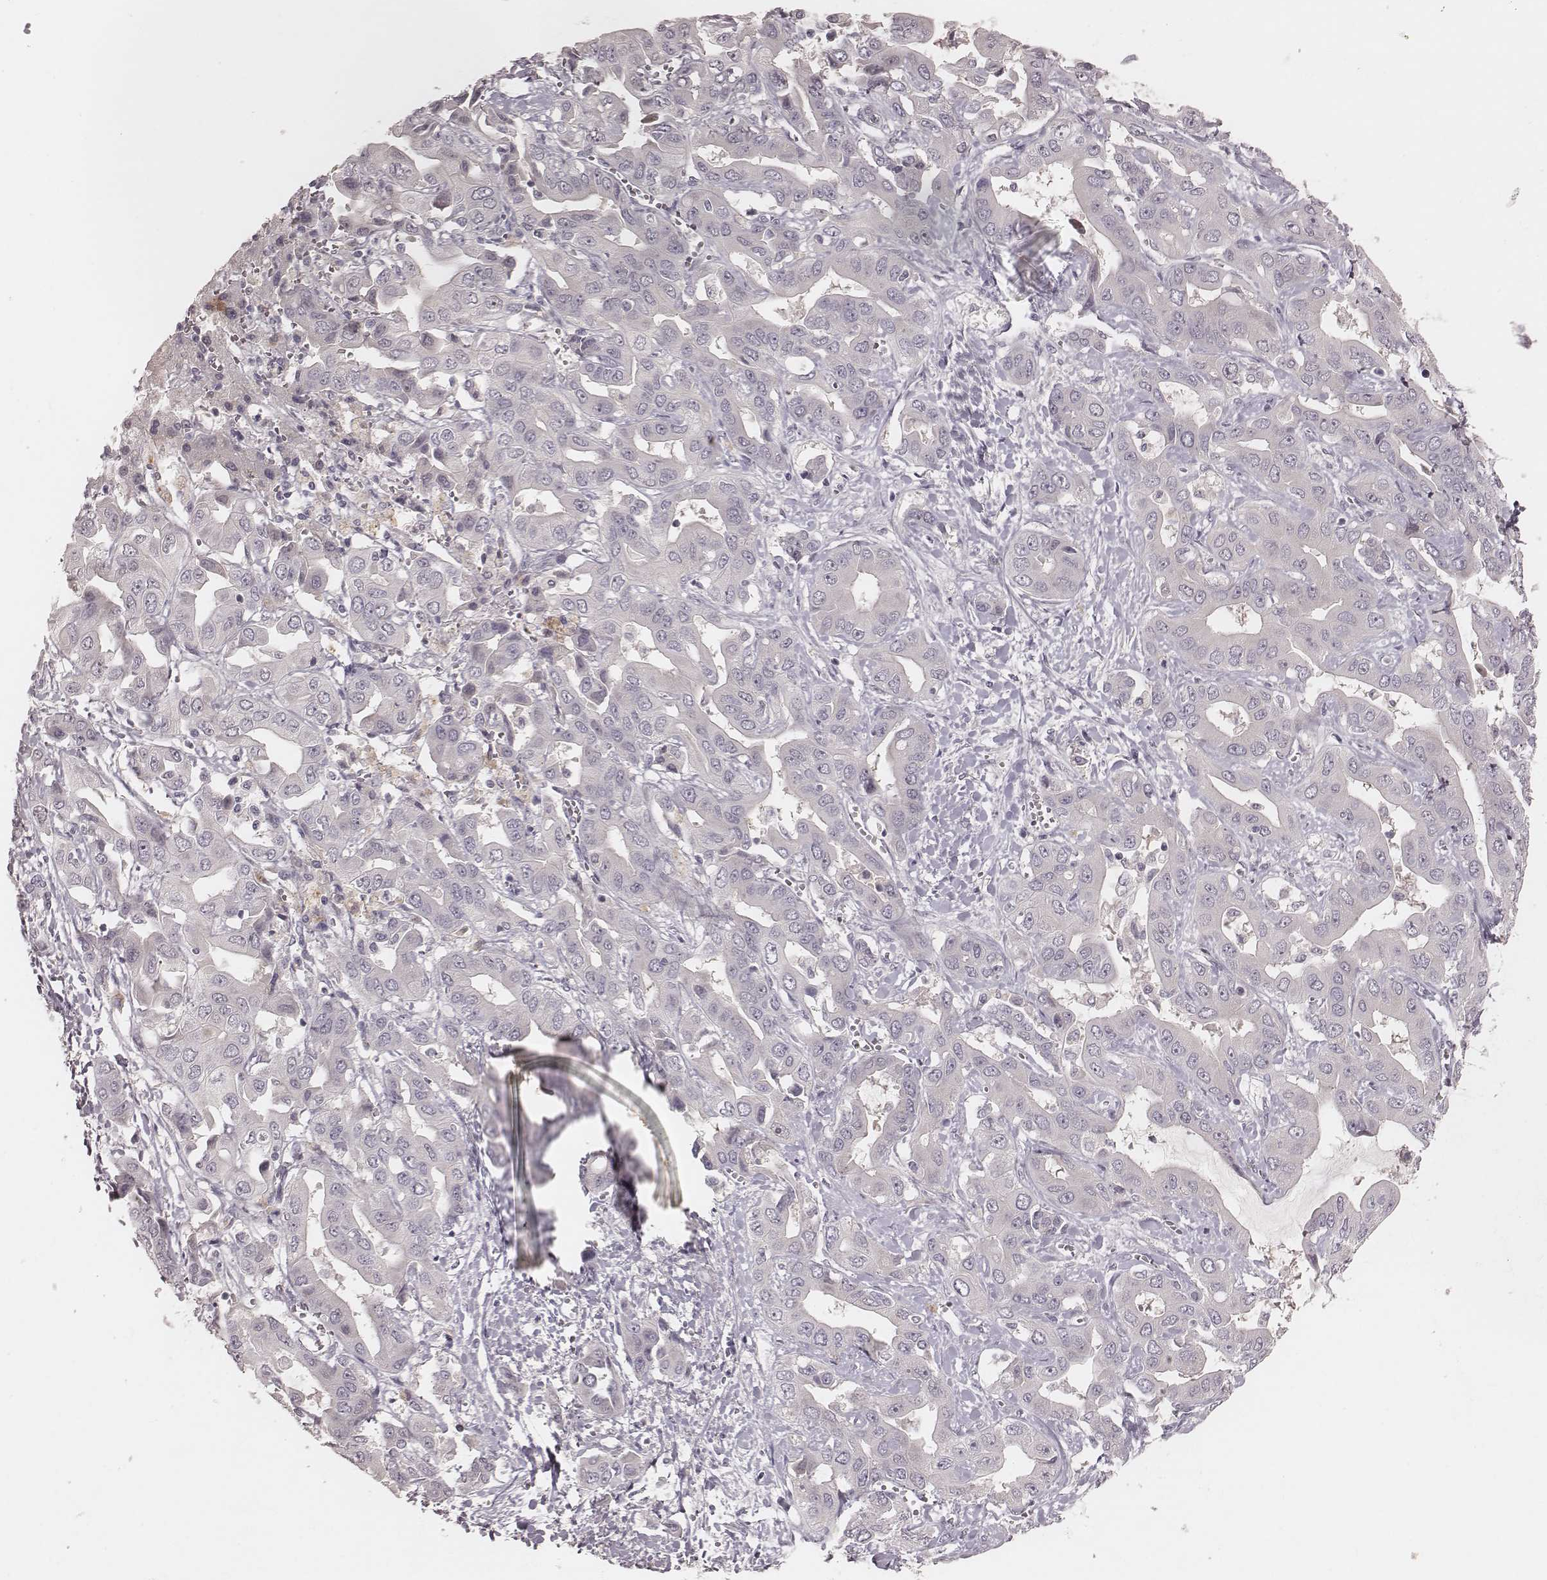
{"staining": {"intensity": "negative", "quantity": "none", "location": "none"}, "tissue": "liver cancer", "cell_type": "Tumor cells", "image_type": "cancer", "snomed": [{"axis": "morphology", "description": "Cholangiocarcinoma"}, {"axis": "topography", "description": "Liver"}], "caption": "Tumor cells show no significant expression in liver cancer (cholangiocarcinoma).", "gene": "FAM13B", "patient": {"sex": "female", "age": 52}}